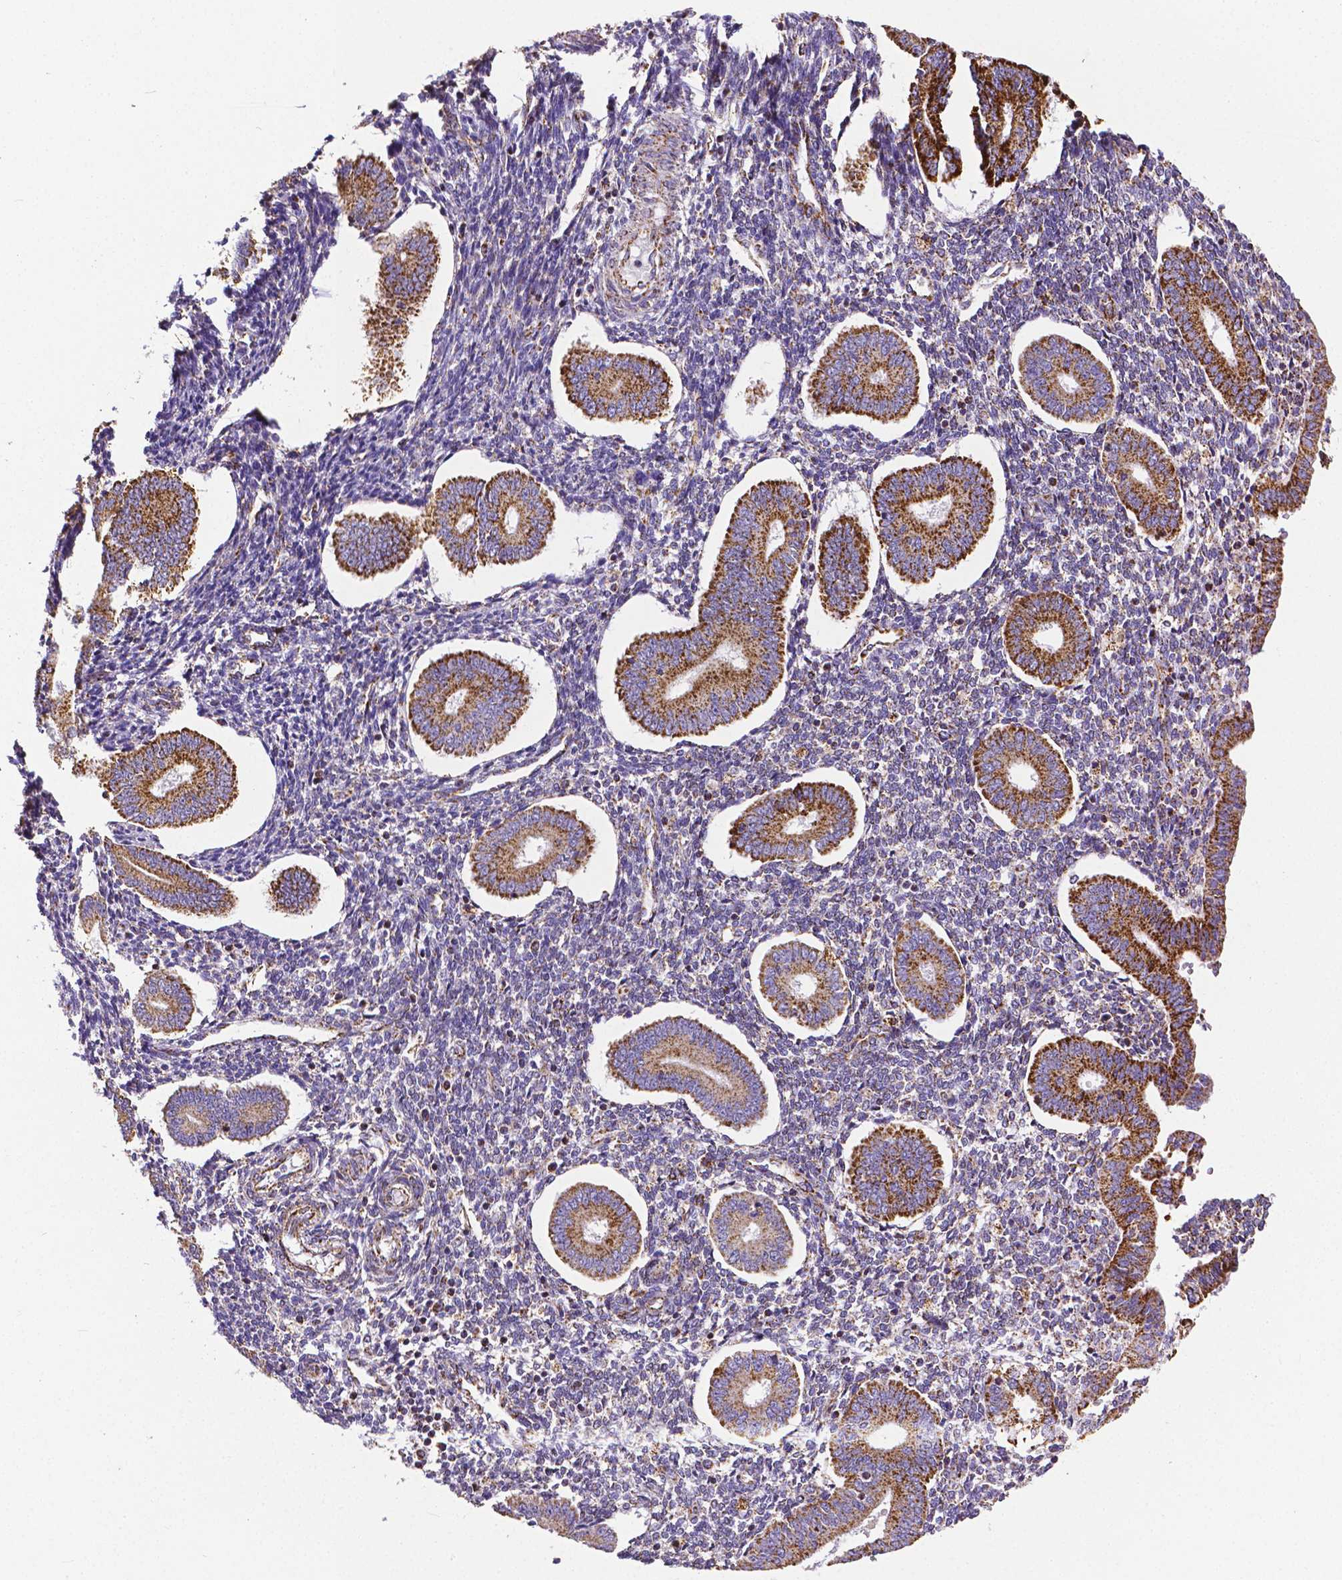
{"staining": {"intensity": "negative", "quantity": "none", "location": "none"}, "tissue": "endometrium", "cell_type": "Cells in endometrial stroma", "image_type": "normal", "snomed": [{"axis": "morphology", "description": "Normal tissue, NOS"}, {"axis": "topography", "description": "Endometrium"}], "caption": "A high-resolution image shows IHC staining of normal endometrium, which demonstrates no significant positivity in cells in endometrial stroma.", "gene": "MACC1", "patient": {"sex": "female", "age": 40}}